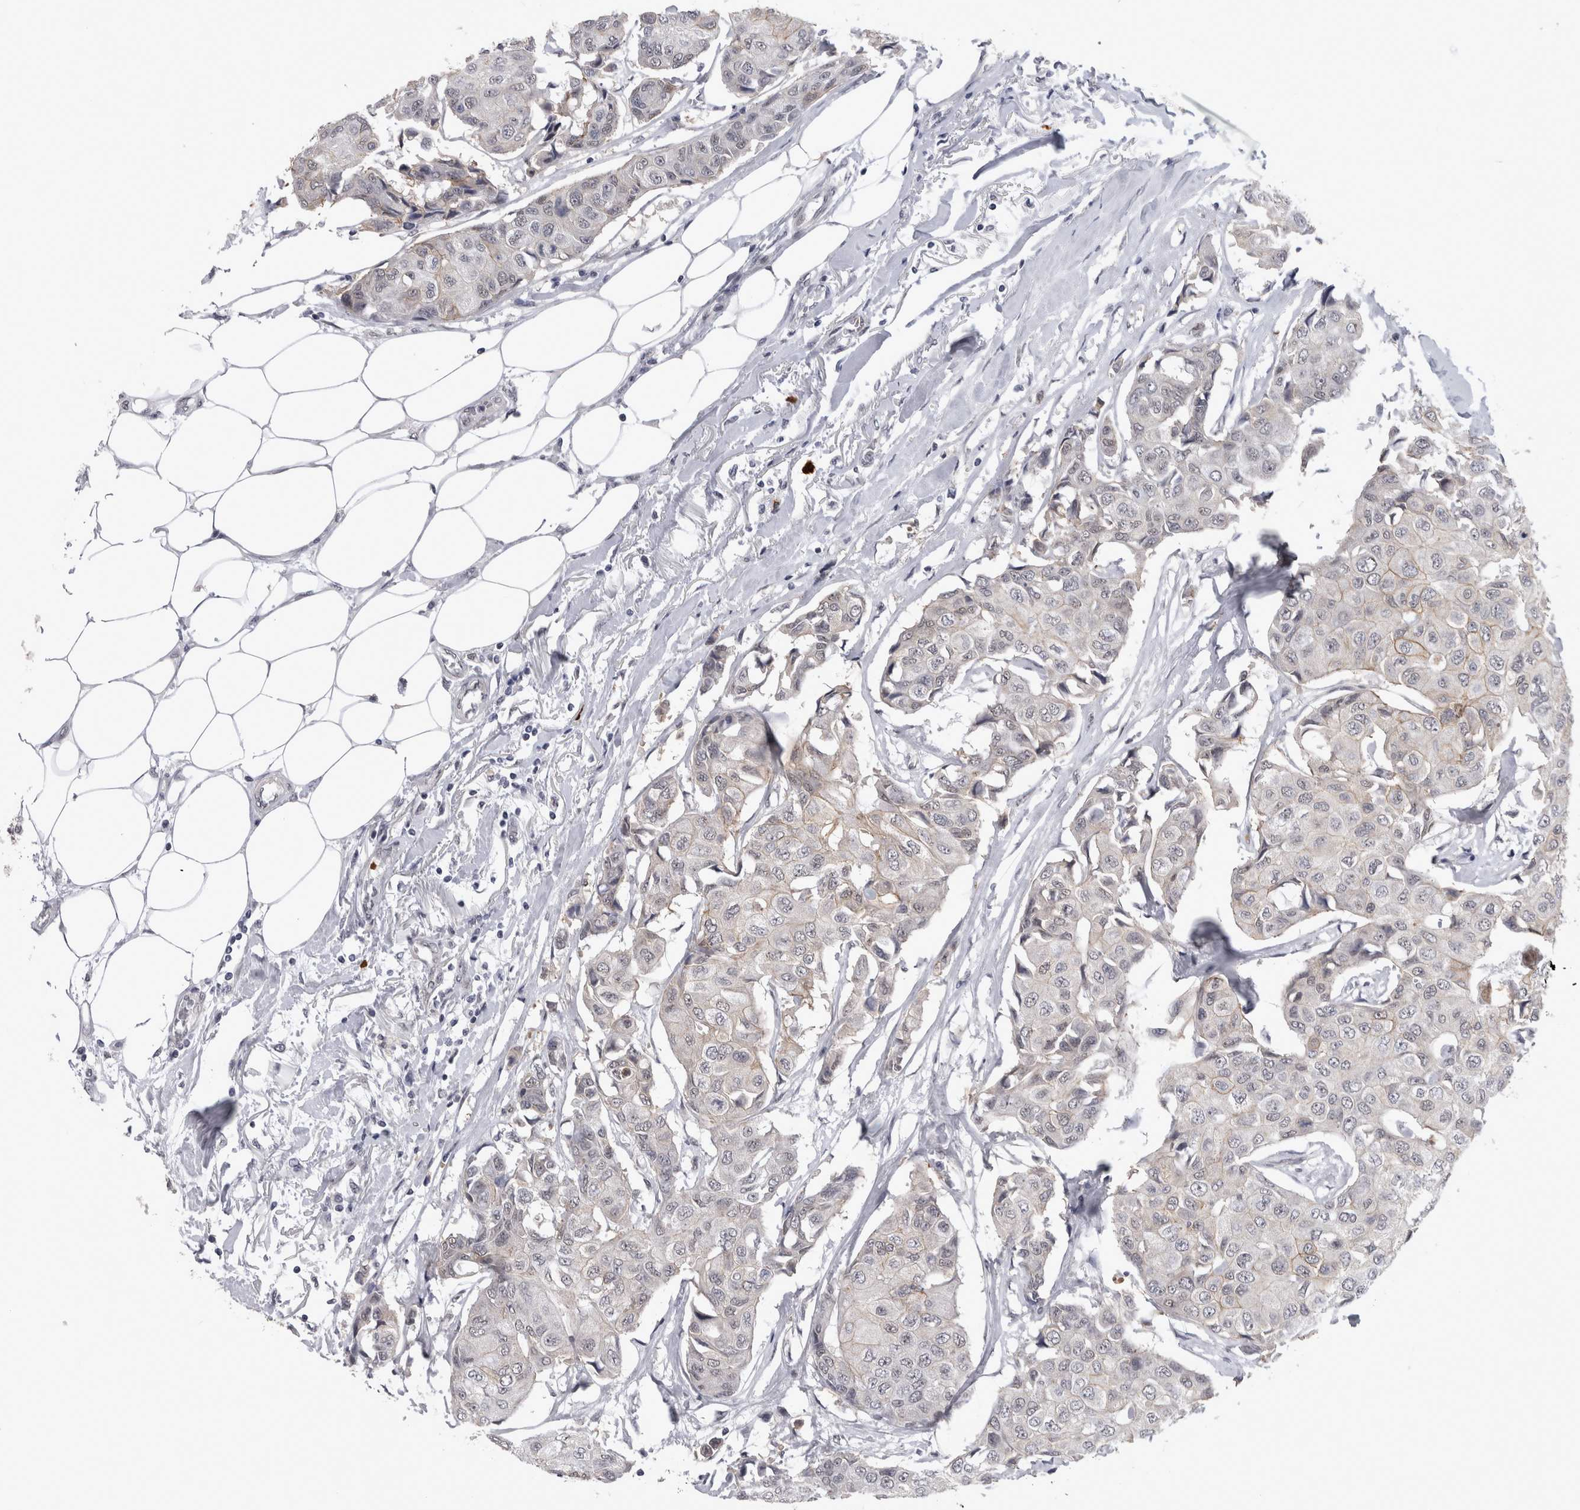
{"staining": {"intensity": "weak", "quantity": "<25%", "location": "cytoplasmic/membranous"}, "tissue": "breast cancer", "cell_type": "Tumor cells", "image_type": "cancer", "snomed": [{"axis": "morphology", "description": "Duct carcinoma"}, {"axis": "topography", "description": "Breast"}], "caption": "A micrograph of human intraductal carcinoma (breast) is negative for staining in tumor cells.", "gene": "PEBP4", "patient": {"sex": "female", "age": 80}}